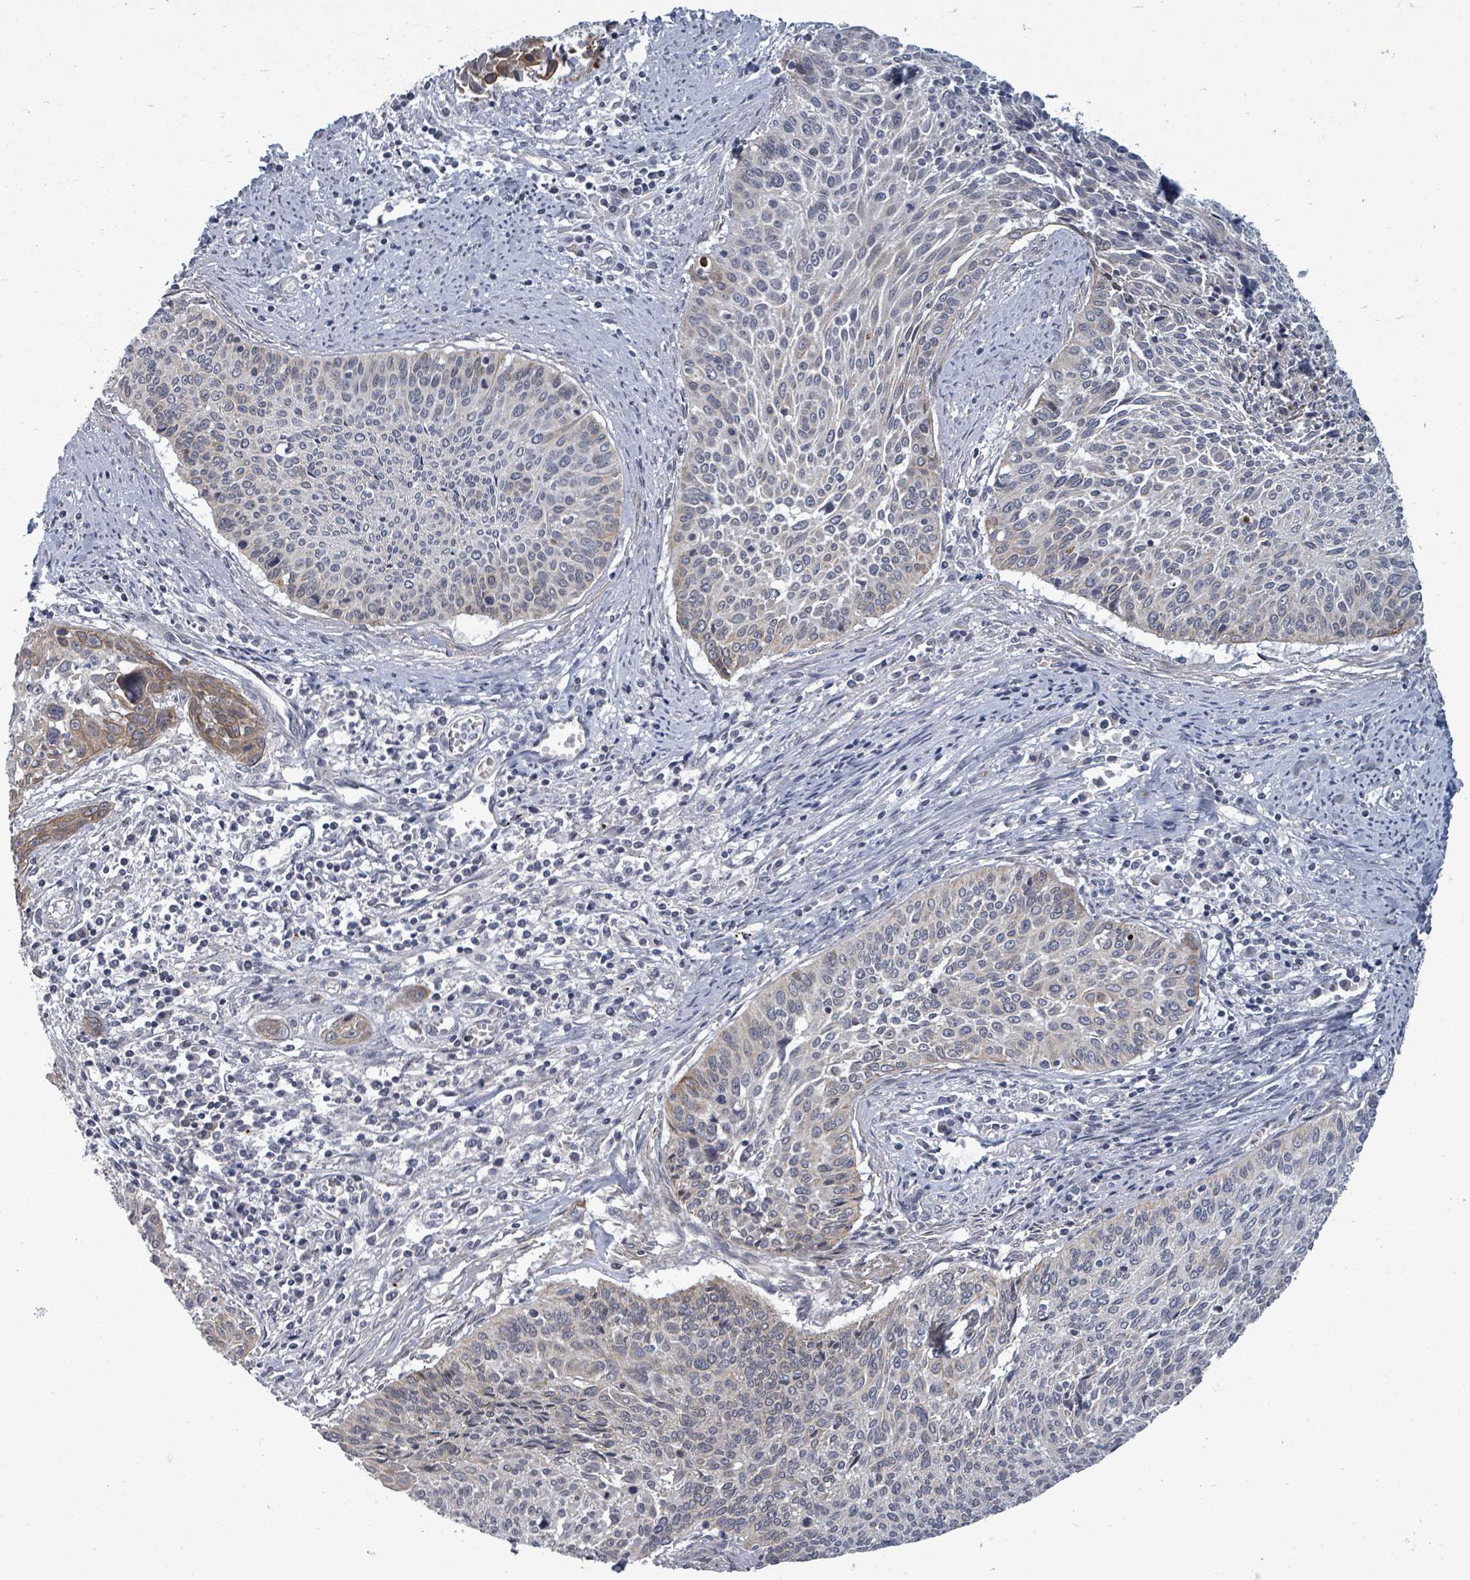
{"staining": {"intensity": "negative", "quantity": "none", "location": "none"}, "tissue": "cervical cancer", "cell_type": "Tumor cells", "image_type": "cancer", "snomed": [{"axis": "morphology", "description": "Squamous cell carcinoma, NOS"}, {"axis": "topography", "description": "Cervix"}], "caption": "Tumor cells show no significant positivity in cervical squamous cell carcinoma.", "gene": "PTPN20", "patient": {"sex": "female", "age": 55}}